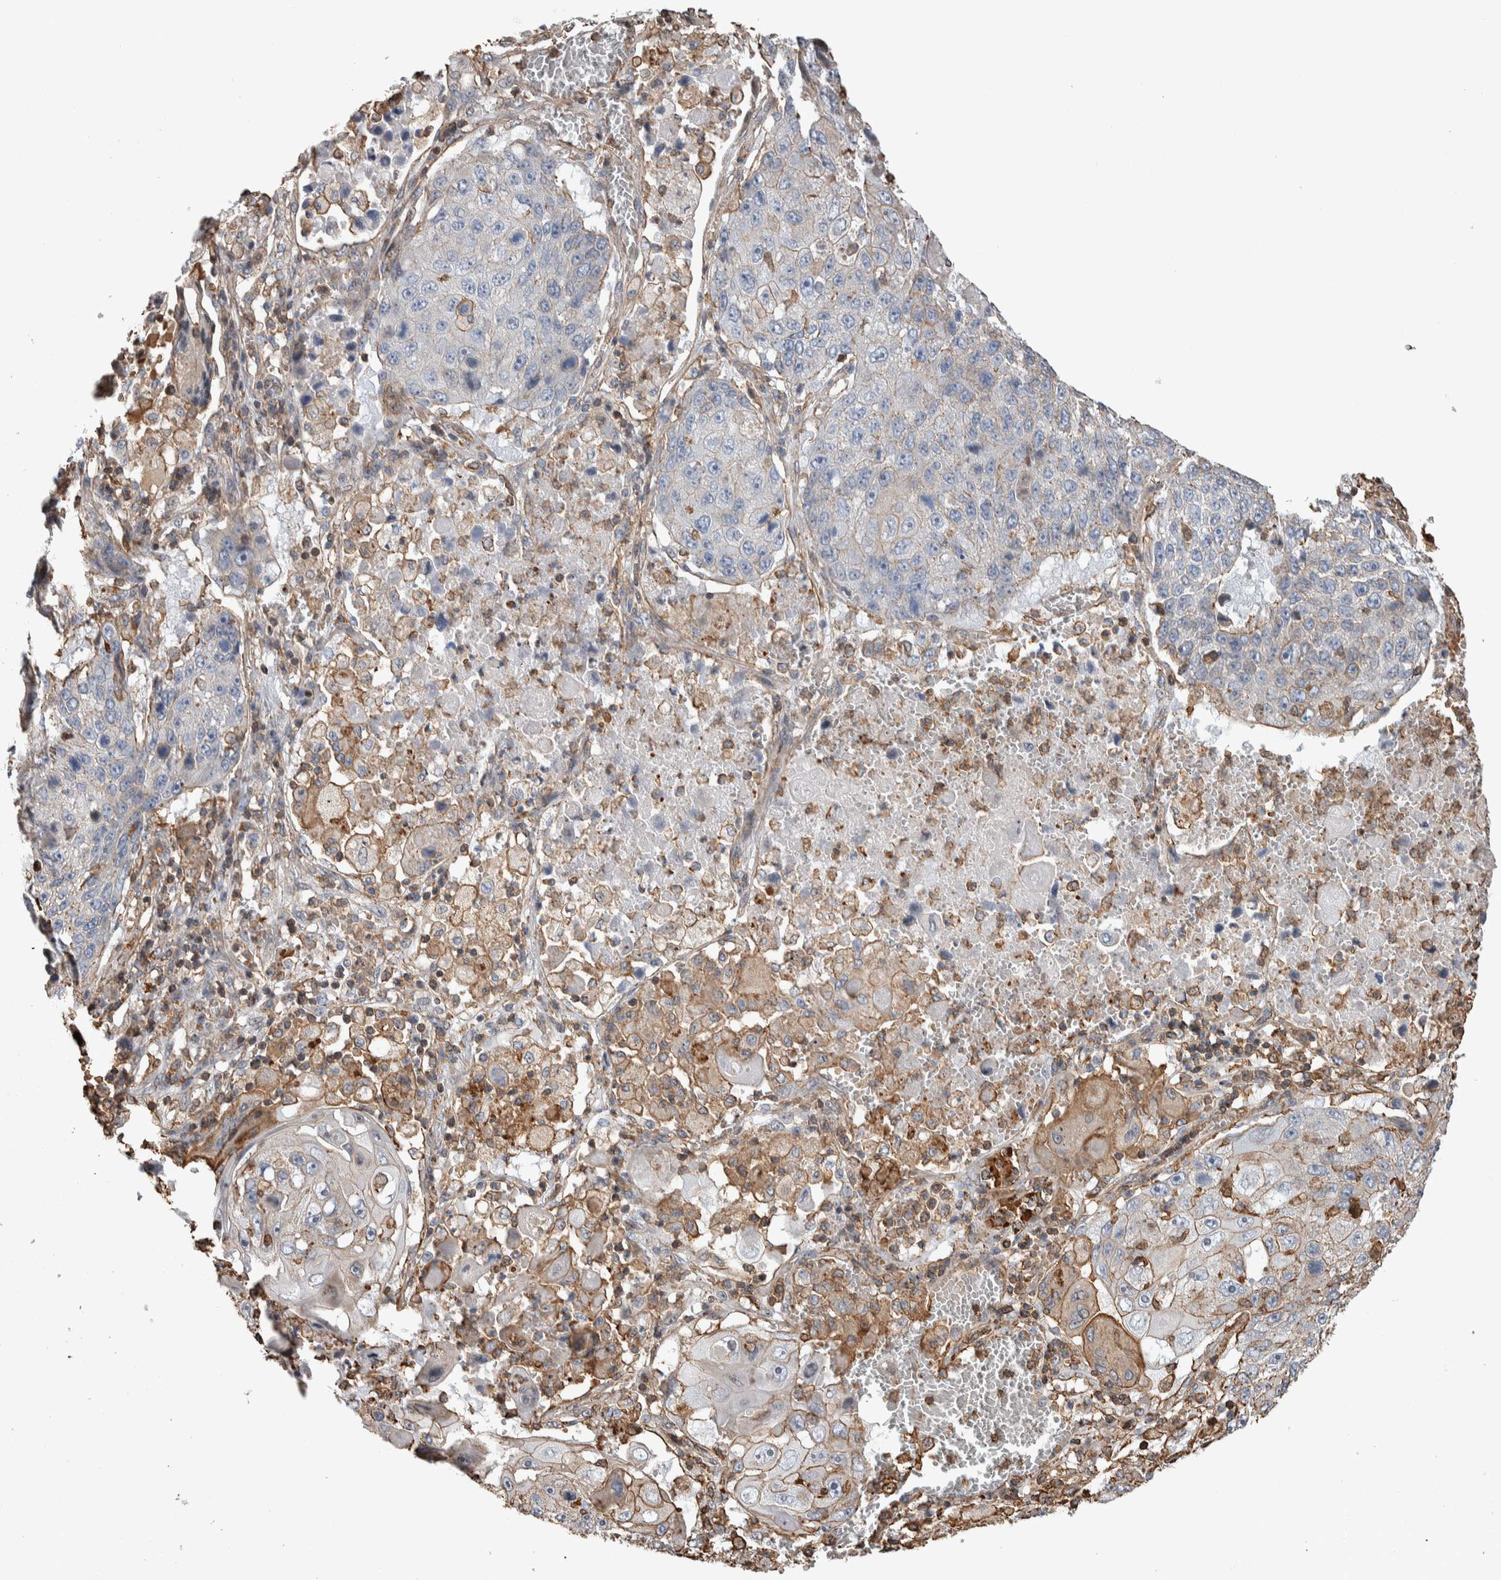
{"staining": {"intensity": "weak", "quantity": "<25%", "location": "cytoplasmic/membranous"}, "tissue": "lung cancer", "cell_type": "Tumor cells", "image_type": "cancer", "snomed": [{"axis": "morphology", "description": "Squamous cell carcinoma, NOS"}, {"axis": "topography", "description": "Lung"}], "caption": "A photomicrograph of lung squamous cell carcinoma stained for a protein shows no brown staining in tumor cells.", "gene": "ENPP2", "patient": {"sex": "male", "age": 61}}